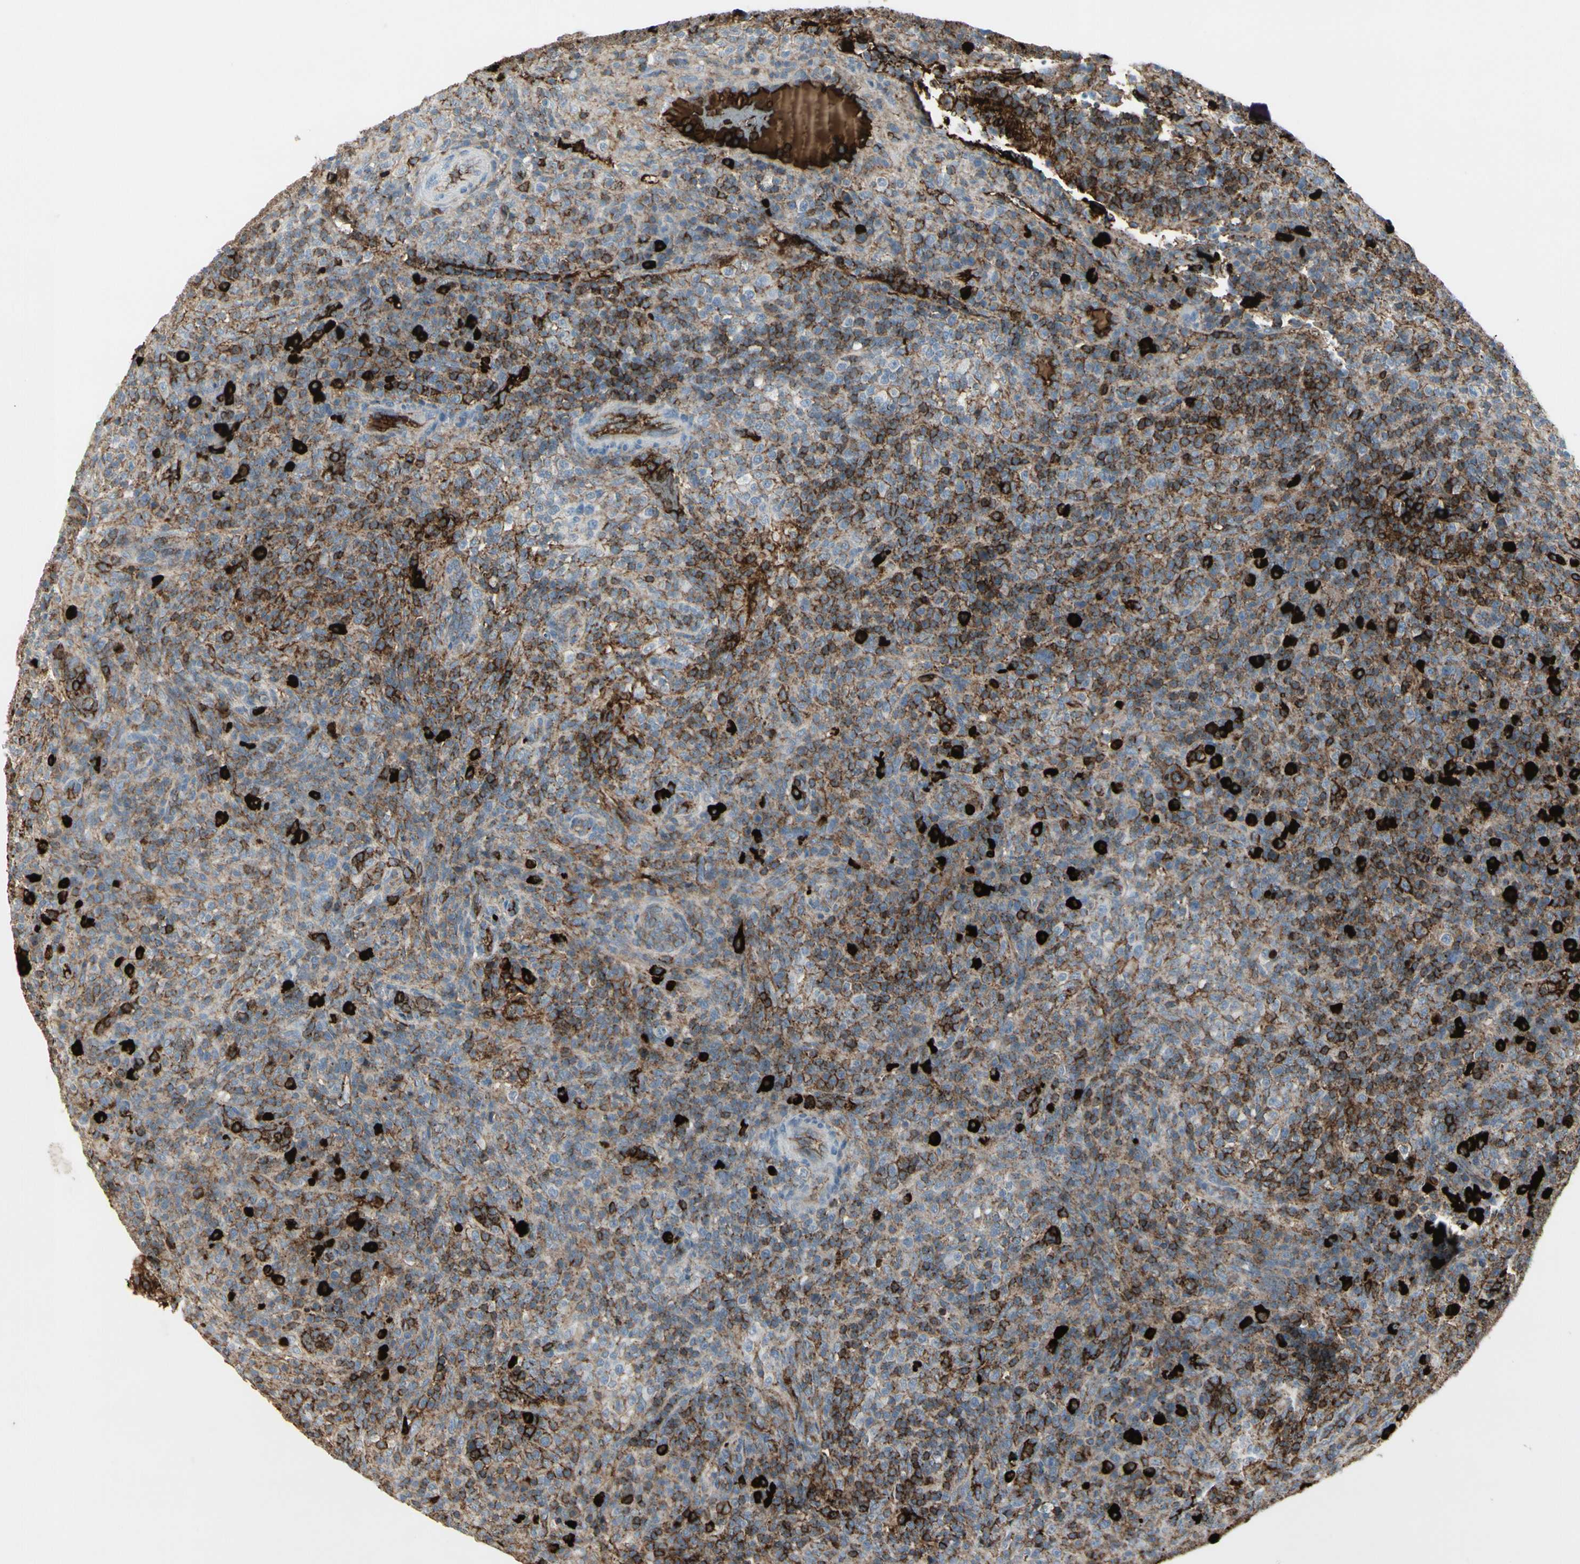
{"staining": {"intensity": "strong", "quantity": "25%-75%", "location": "cytoplasmic/membranous"}, "tissue": "lymphoma", "cell_type": "Tumor cells", "image_type": "cancer", "snomed": [{"axis": "morphology", "description": "Malignant lymphoma, non-Hodgkin's type, High grade"}, {"axis": "topography", "description": "Lymph node"}], "caption": "Tumor cells show high levels of strong cytoplasmic/membranous staining in approximately 25%-75% of cells in human malignant lymphoma, non-Hodgkin's type (high-grade).", "gene": "IGHM", "patient": {"sex": "female", "age": 76}}